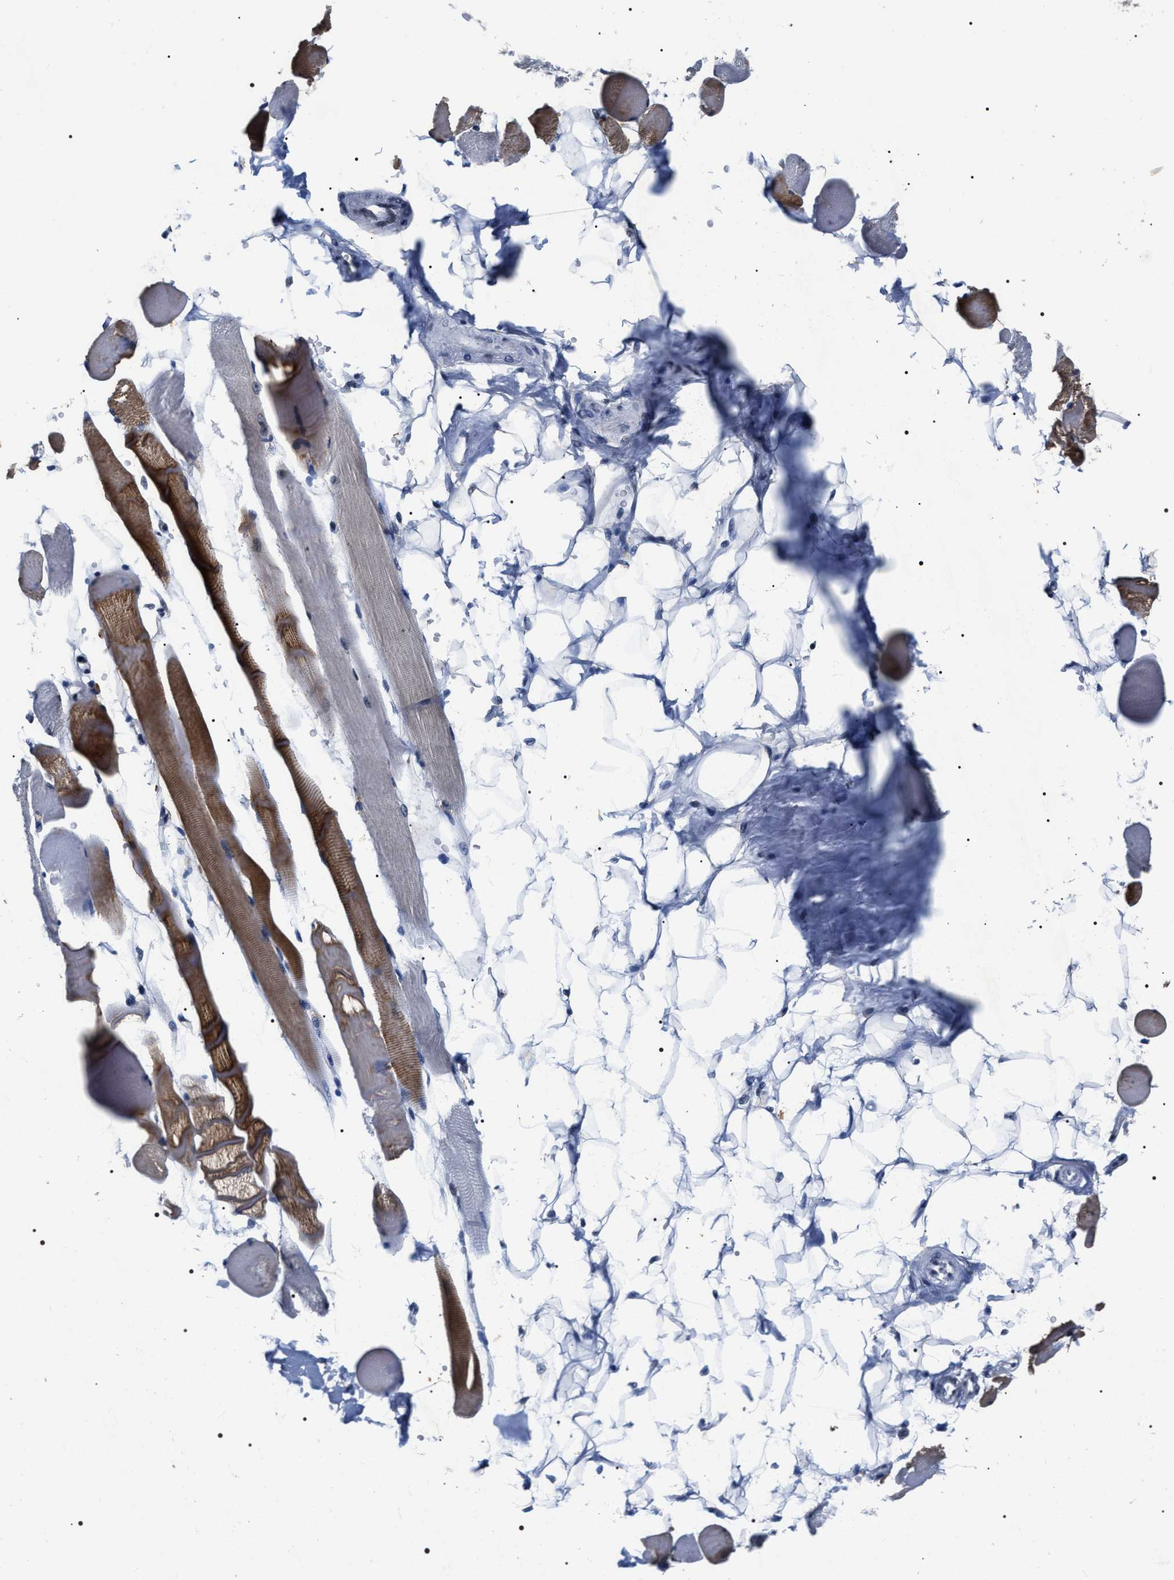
{"staining": {"intensity": "strong", "quantity": "25%-75%", "location": "cytoplasmic/membranous,nuclear"}, "tissue": "skeletal muscle", "cell_type": "Myocytes", "image_type": "normal", "snomed": [{"axis": "morphology", "description": "Normal tissue, NOS"}, {"axis": "topography", "description": "Skeletal muscle"}, {"axis": "topography", "description": "Peripheral nerve tissue"}], "caption": "IHC image of benign skeletal muscle: skeletal muscle stained using immunohistochemistry shows high levels of strong protein expression localized specifically in the cytoplasmic/membranous,nuclear of myocytes, appearing as a cytoplasmic/membranous,nuclear brown color.", "gene": "RRP1B", "patient": {"sex": "female", "age": 84}}